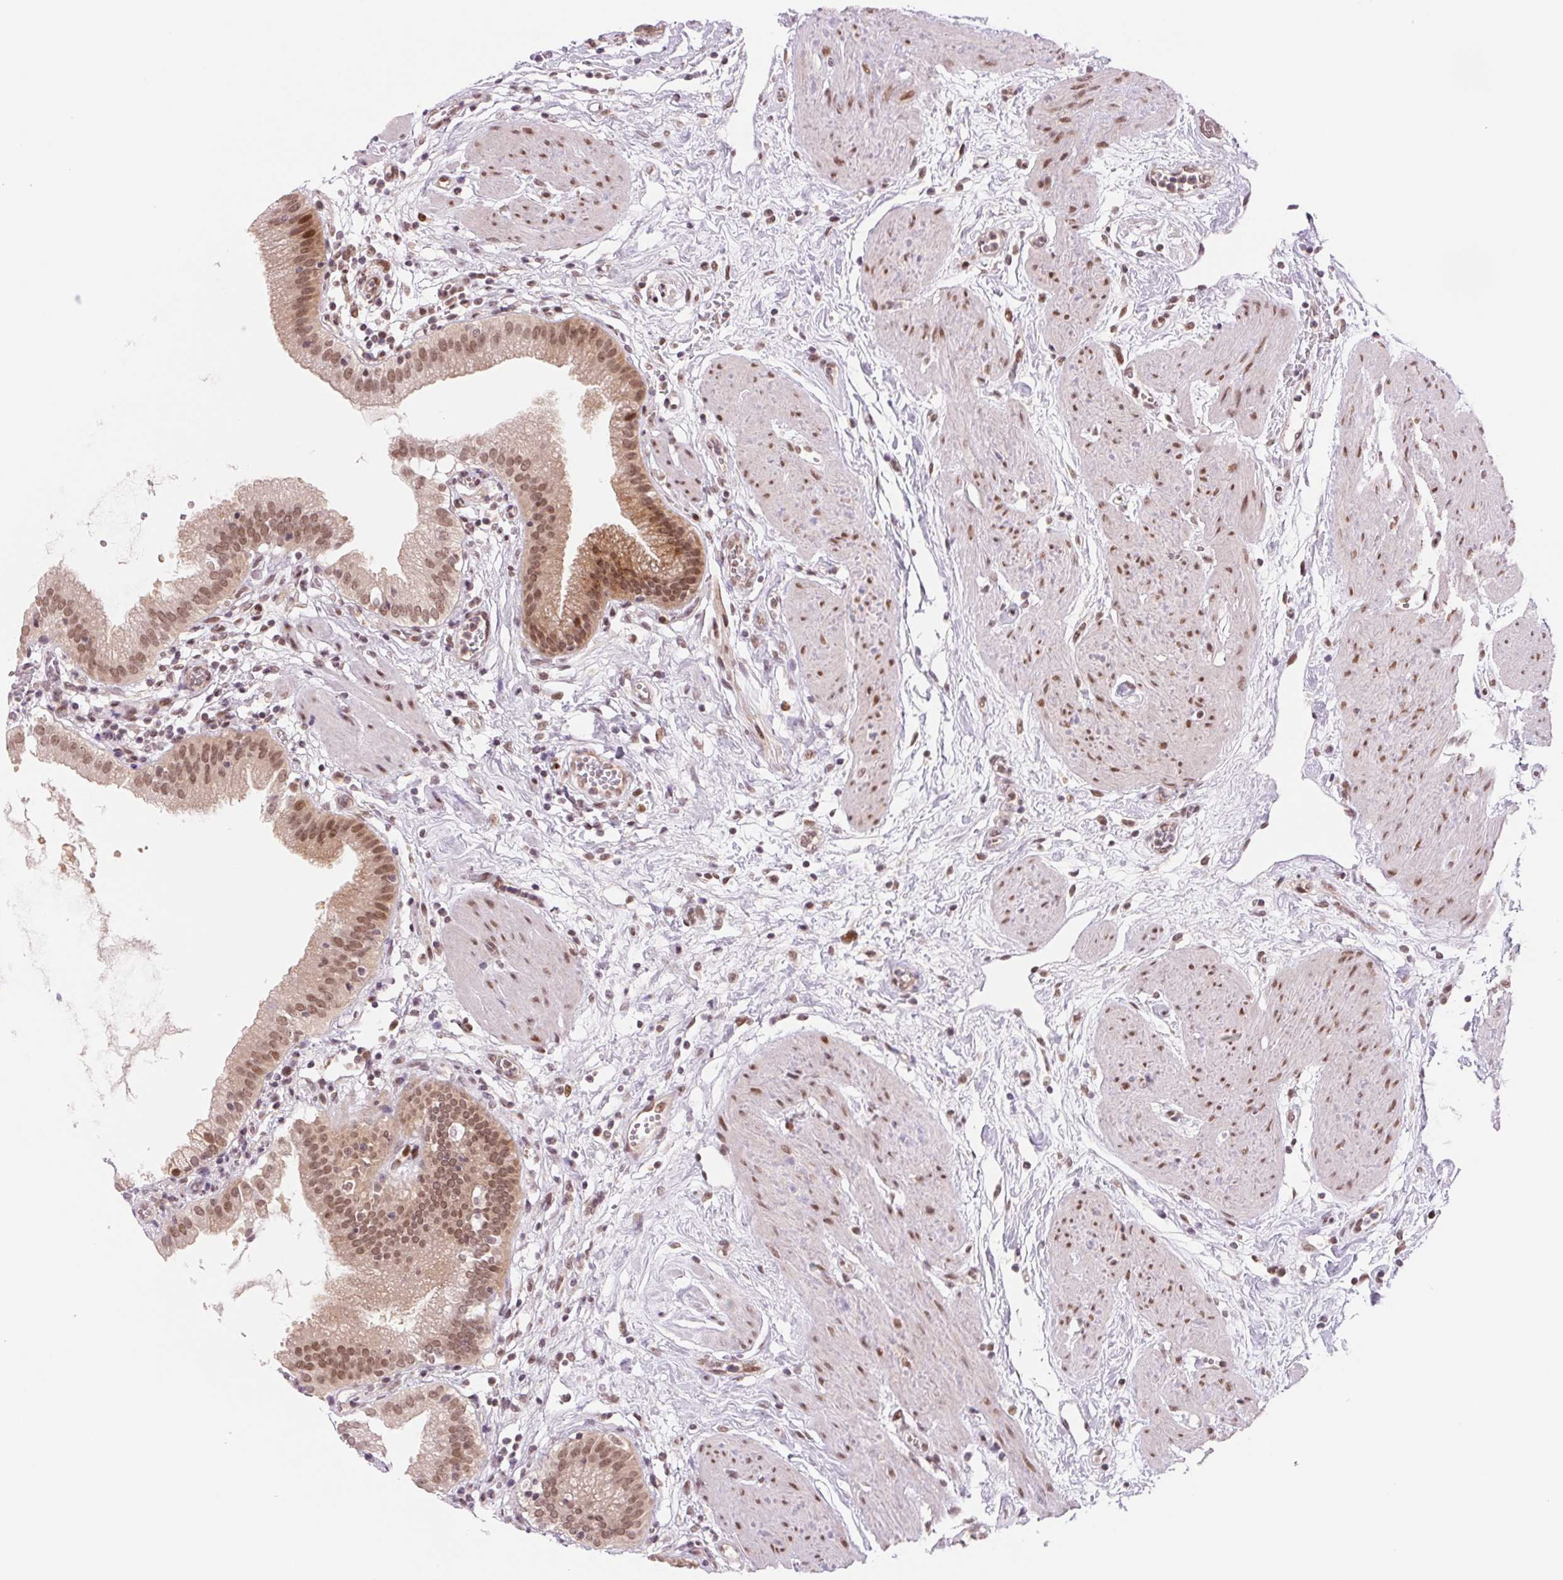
{"staining": {"intensity": "moderate", "quantity": ">75%", "location": "cytoplasmic/membranous,nuclear"}, "tissue": "gallbladder", "cell_type": "Glandular cells", "image_type": "normal", "snomed": [{"axis": "morphology", "description": "Normal tissue, NOS"}, {"axis": "topography", "description": "Gallbladder"}], "caption": "Glandular cells demonstrate medium levels of moderate cytoplasmic/membranous,nuclear positivity in approximately >75% of cells in benign human gallbladder. (DAB (3,3'-diaminobenzidine) IHC, brown staining for protein, blue staining for nuclei).", "gene": "DNAJB6", "patient": {"sex": "female", "age": 65}}